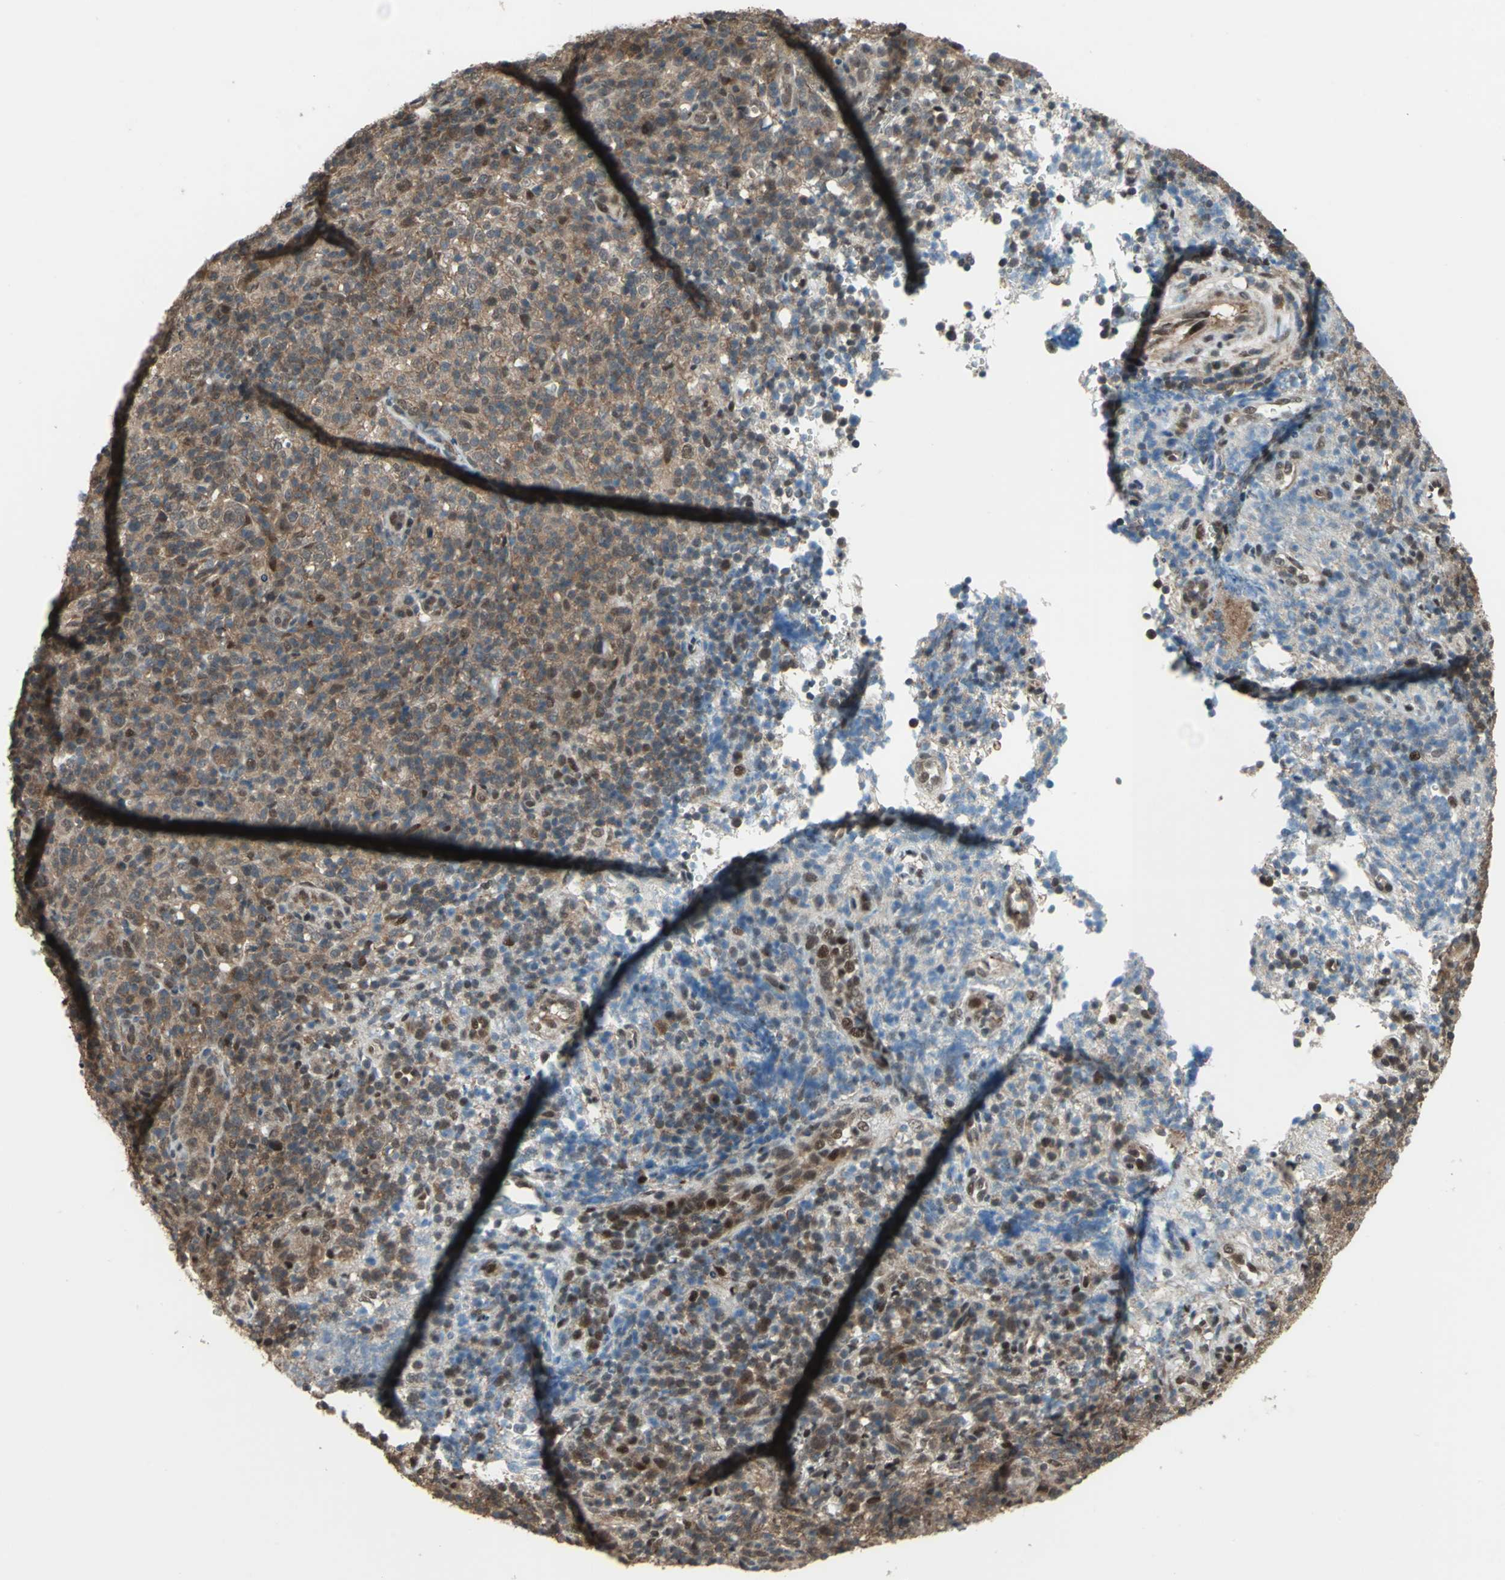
{"staining": {"intensity": "moderate", "quantity": ">75%", "location": "cytoplasmic/membranous,nuclear"}, "tissue": "lymphoma", "cell_type": "Tumor cells", "image_type": "cancer", "snomed": [{"axis": "morphology", "description": "Malignant lymphoma, non-Hodgkin's type, High grade"}, {"axis": "topography", "description": "Lymph node"}], "caption": "Protein expression analysis of human malignant lymphoma, non-Hodgkin's type (high-grade) reveals moderate cytoplasmic/membranous and nuclear expression in approximately >75% of tumor cells.", "gene": "COPS5", "patient": {"sex": "female", "age": 76}}